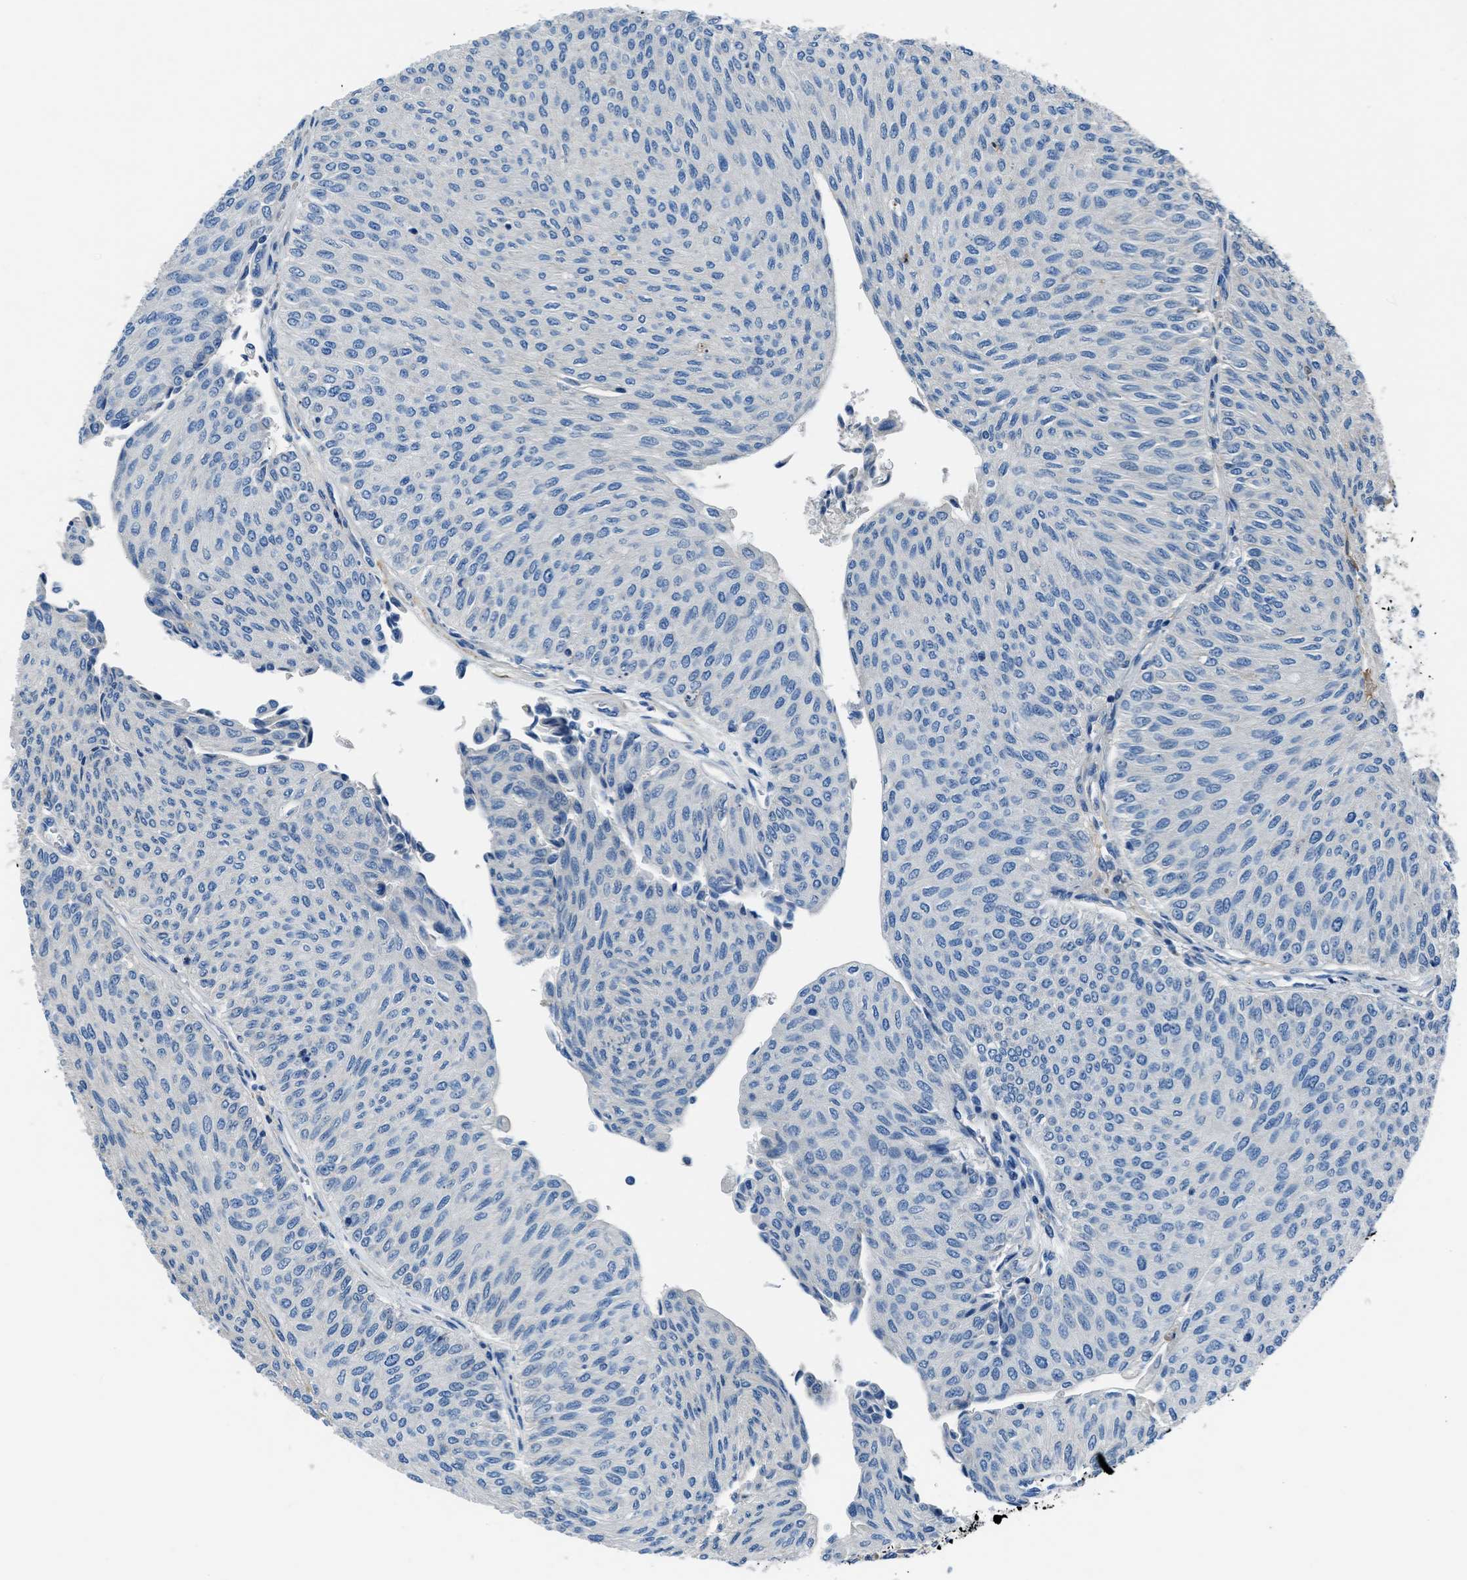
{"staining": {"intensity": "negative", "quantity": "none", "location": "none"}, "tissue": "urothelial cancer", "cell_type": "Tumor cells", "image_type": "cancer", "snomed": [{"axis": "morphology", "description": "Urothelial carcinoma, Low grade"}, {"axis": "topography", "description": "Urinary bladder"}], "caption": "Image shows no significant protein positivity in tumor cells of urothelial cancer.", "gene": "SLC38A6", "patient": {"sex": "male", "age": 78}}